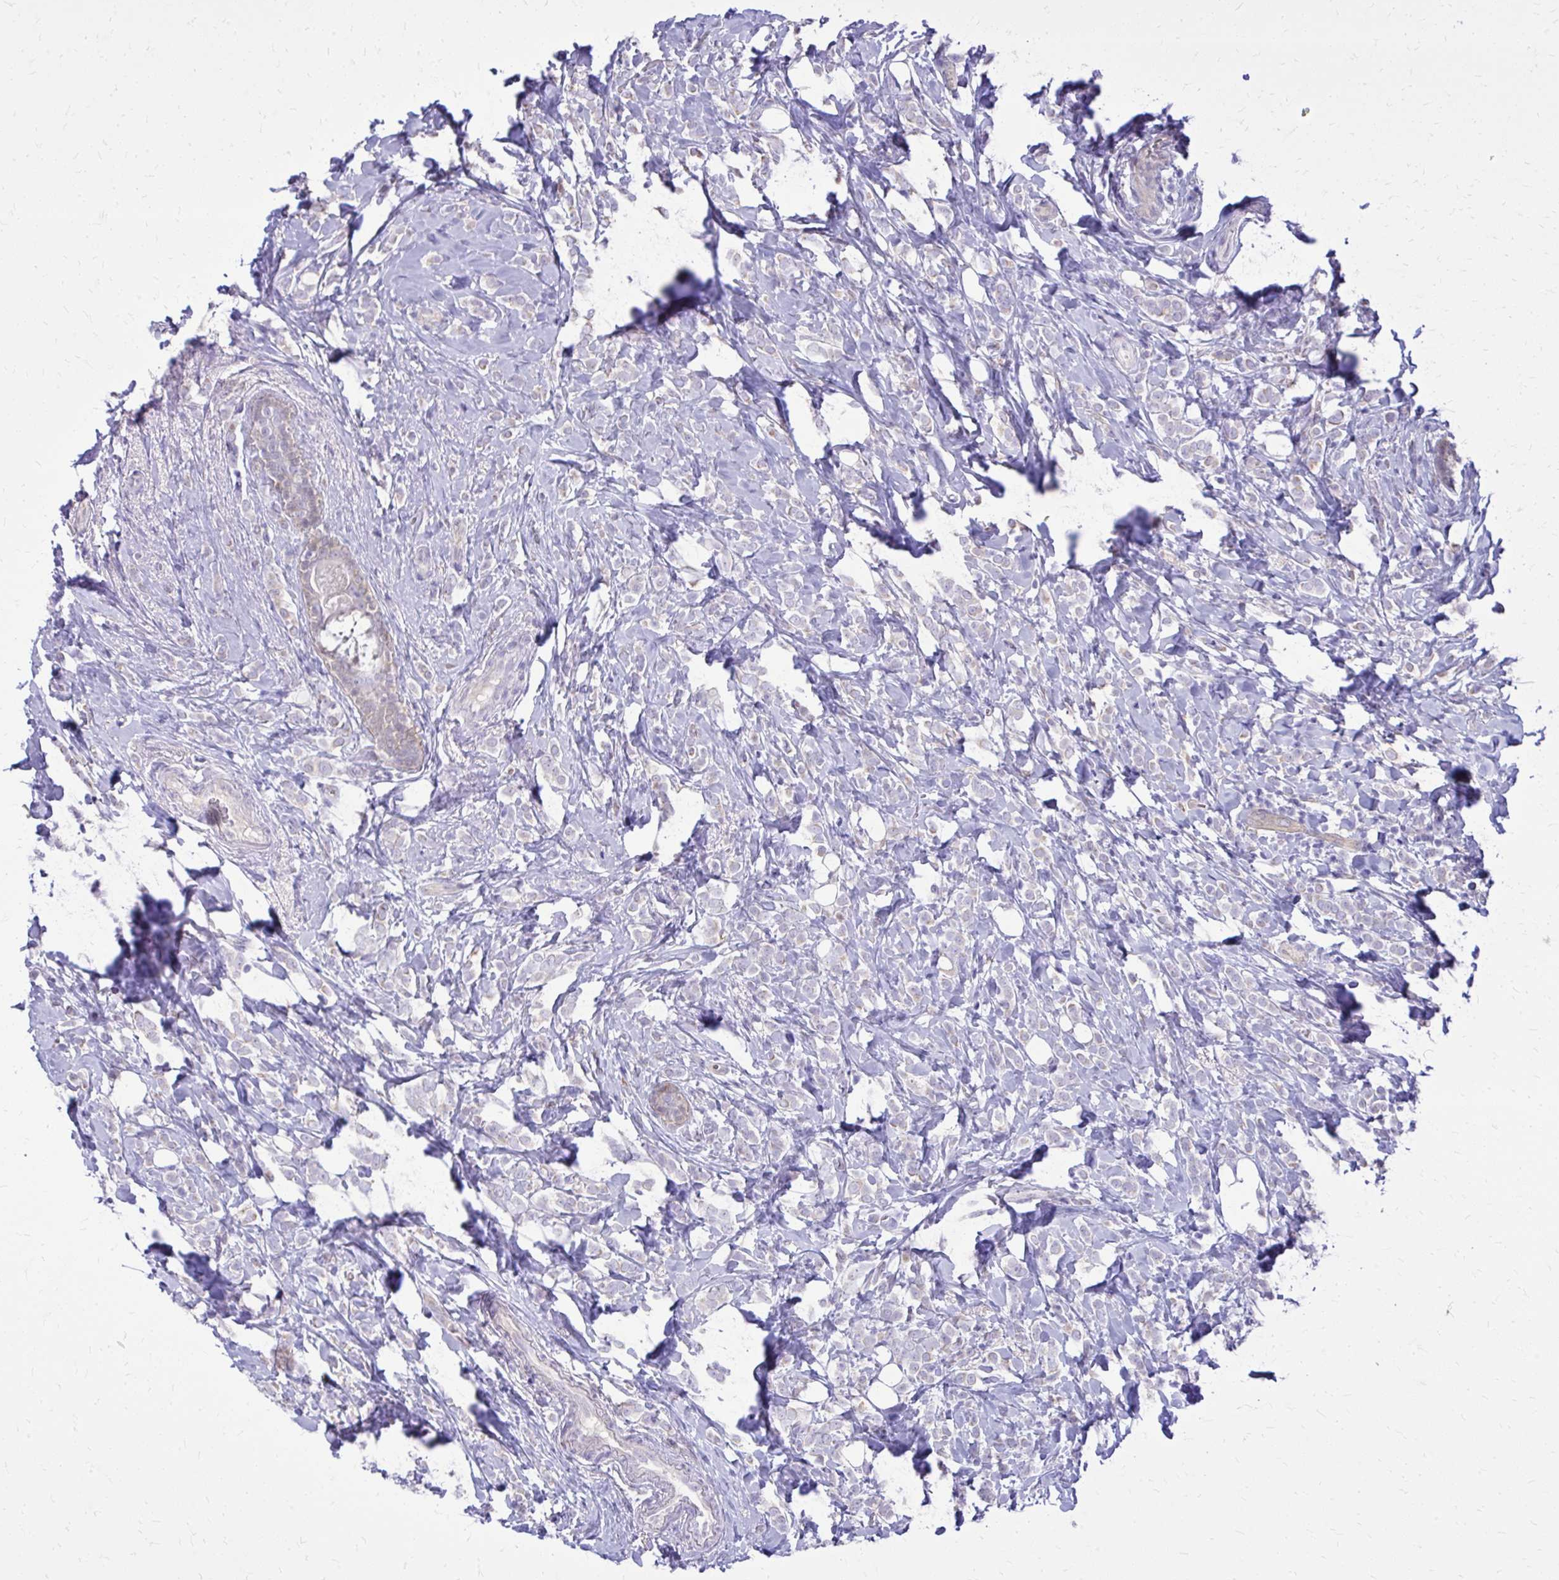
{"staining": {"intensity": "negative", "quantity": "none", "location": "none"}, "tissue": "breast cancer", "cell_type": "Tumor cells", "image_type": "cancer", "snomed": [{"axis": "morphology", "description": "Lobular carcinoma"}, {"axis": "topography", "description": "Breast"}], "caption": "High magnification brightfield microscopy of lobular carcinoma (breast) stained with DAB (brown) and counterstained with hematoxylin (blue): tumor cells show no significant expression.", "gene": "NNMT", "patient": {"sex": "female", "age": 49}}